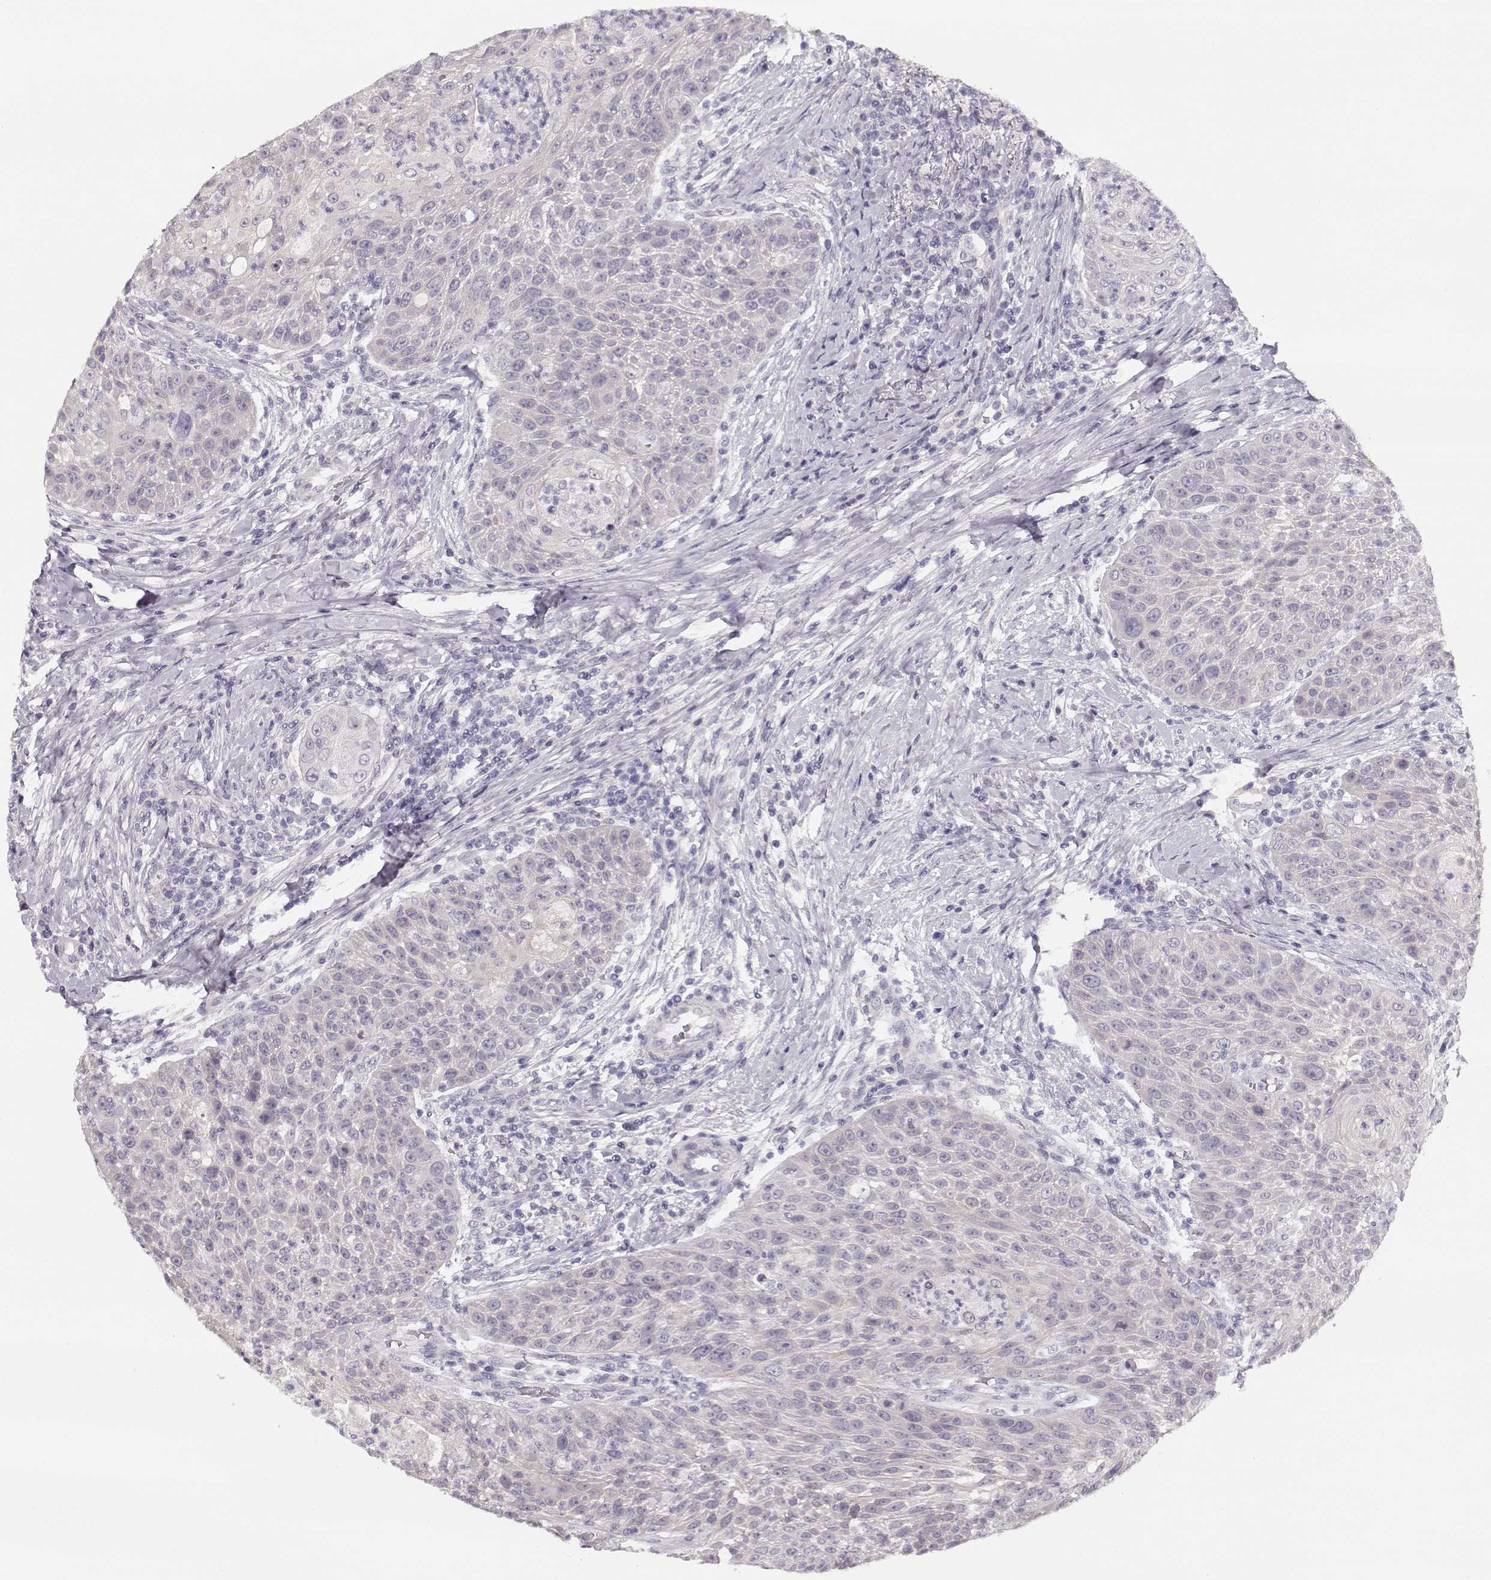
{"staining": {"intensity": "negative", "quantity": "none", "location": "none"}, "tissue": "head and neck cancer", "cell_type": "Tumor cells", "image_type": "cancer", "snomed": [{"axis": "morphology", "description": "Squamous cell carcinoma, NOS"}, {"axis": "topography", "description": "Head-Neck"}], "caption": "Protein analysis of head and neck cancer (squamous cell carcinoma) shows no significant expression in tumor cells. The staining is performed using DAB (3,3'-diaminobenzidine) brown chromogen with nuclei counter-stained in using hematoxylin.", "gene": "GLIPR1L2", "patient": {"sex": "male", "age": 69}}